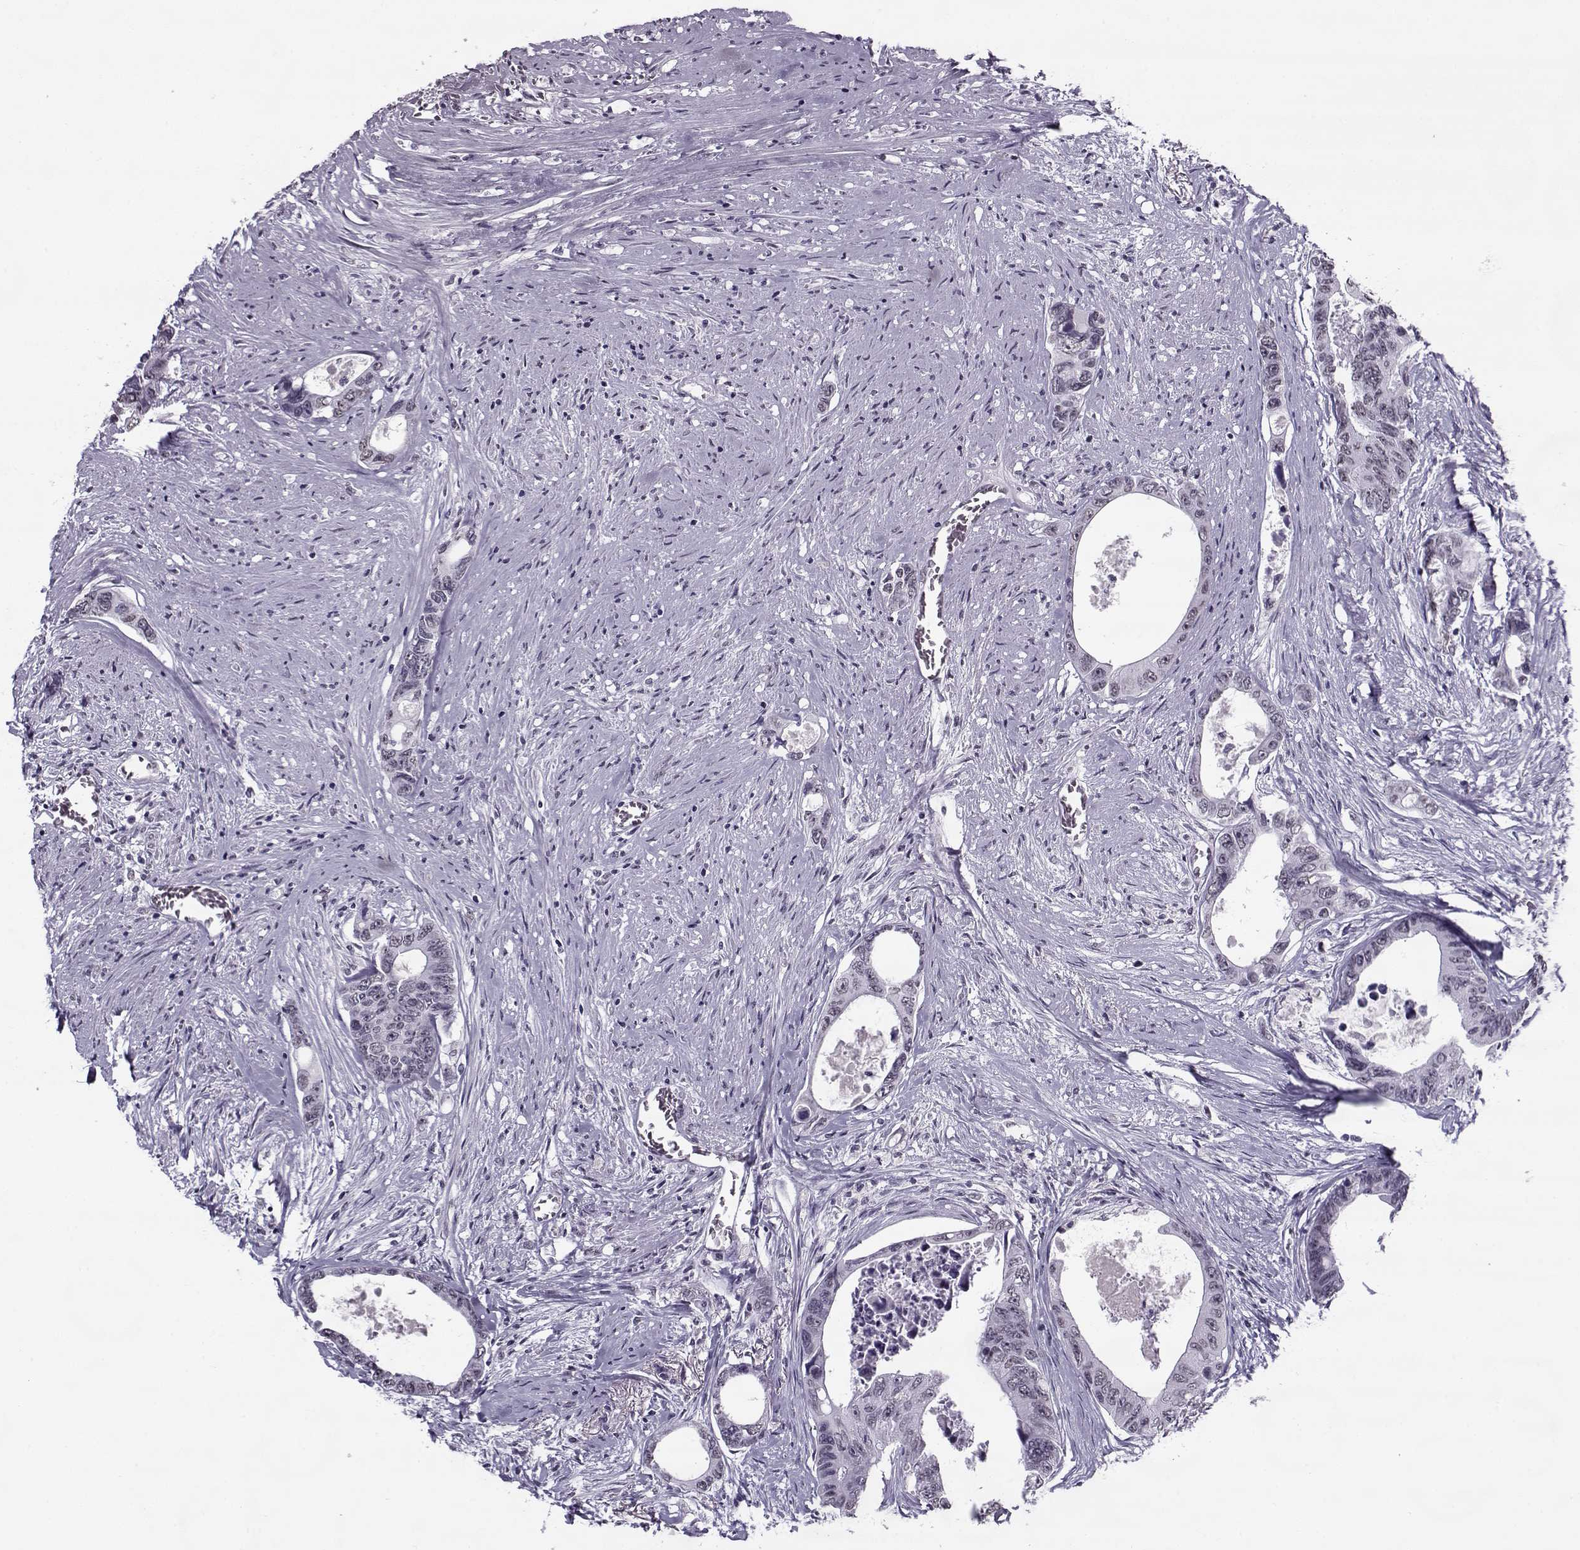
{"staining": {"intensity": "negative", "quantity": "none", "location": "none"}, "tissue": "colorectal cancer", "cell_type": "Tumor cells", "image_type": "cancer", "snomed": [{"axis": "morphology", "description": "Adenocarcinoma, NOS"}, {"axis": "topography", "description": "Rectum"}], "caption": "A photomicrograph of colorectal cancer stained for a protein demonstrates no brown staining in tumor cells.", "gene": "PRMT8", "patient": {"sex": "male", "age": 59}}